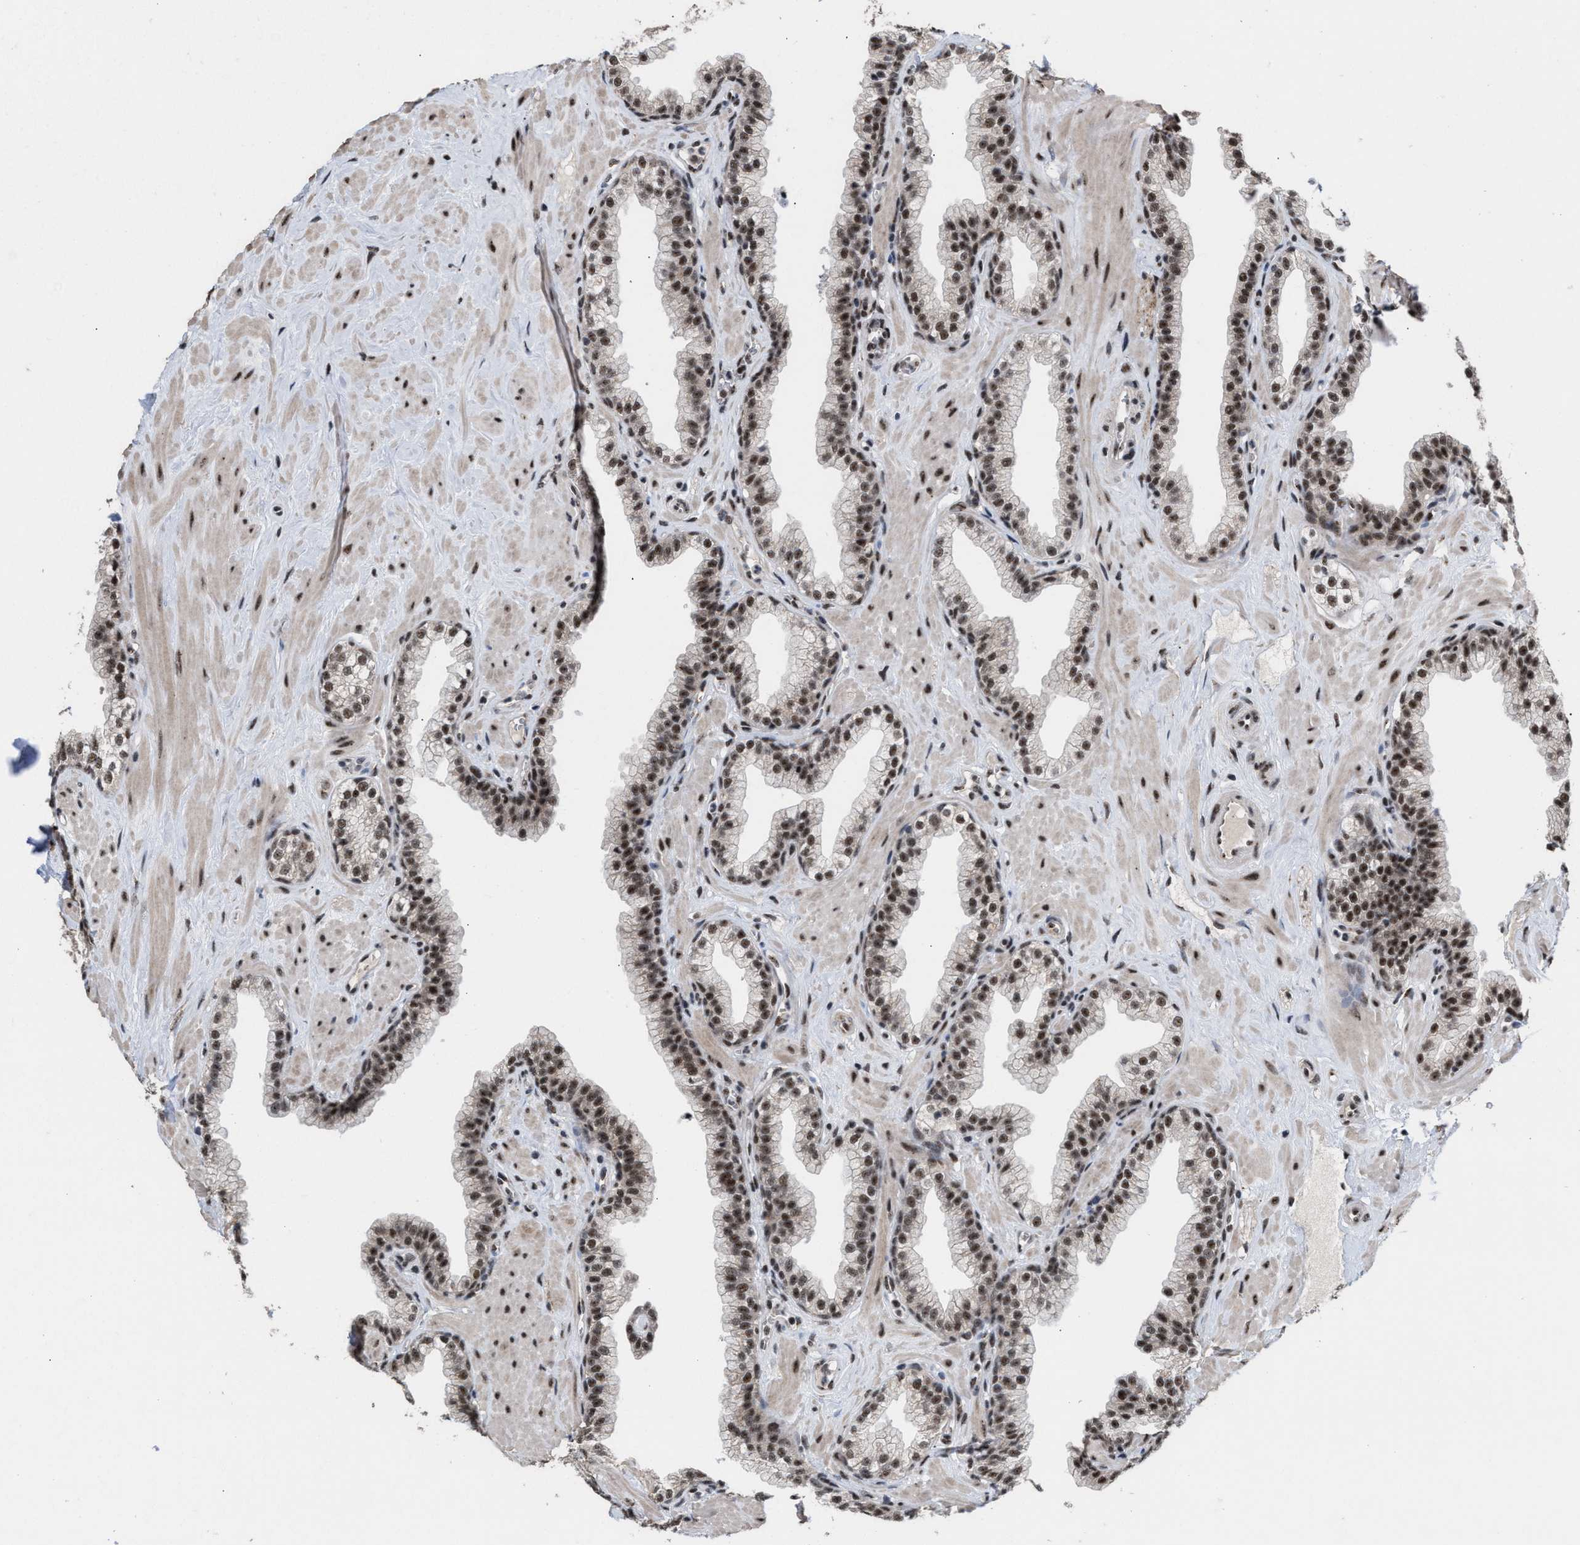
{"staining": {"intensity": "strong", "quantity": "25%-75%", "location": "nuclear"}, "tissue": "prostate", "cell_type": "Glandular cells", "image_type": "normal", "snomed": [{"axis": "morphology", "description": "Normal tissue, NOS"}, {"axis": "morphology", "description": "Urothelial carcinoma, Low grade"}, {"axis": "topography", "description": "Urinary bladder"}, {"axis": "topography", "description": "Prostate"}], "caption": "This is a micrograph of immunohistochemistry staining of unremarkable prostate, which shows strong staining in the nuclear of glandular cells.", "gene": "EIF4A3", "patient": {"sex": "male", "age": 60}}